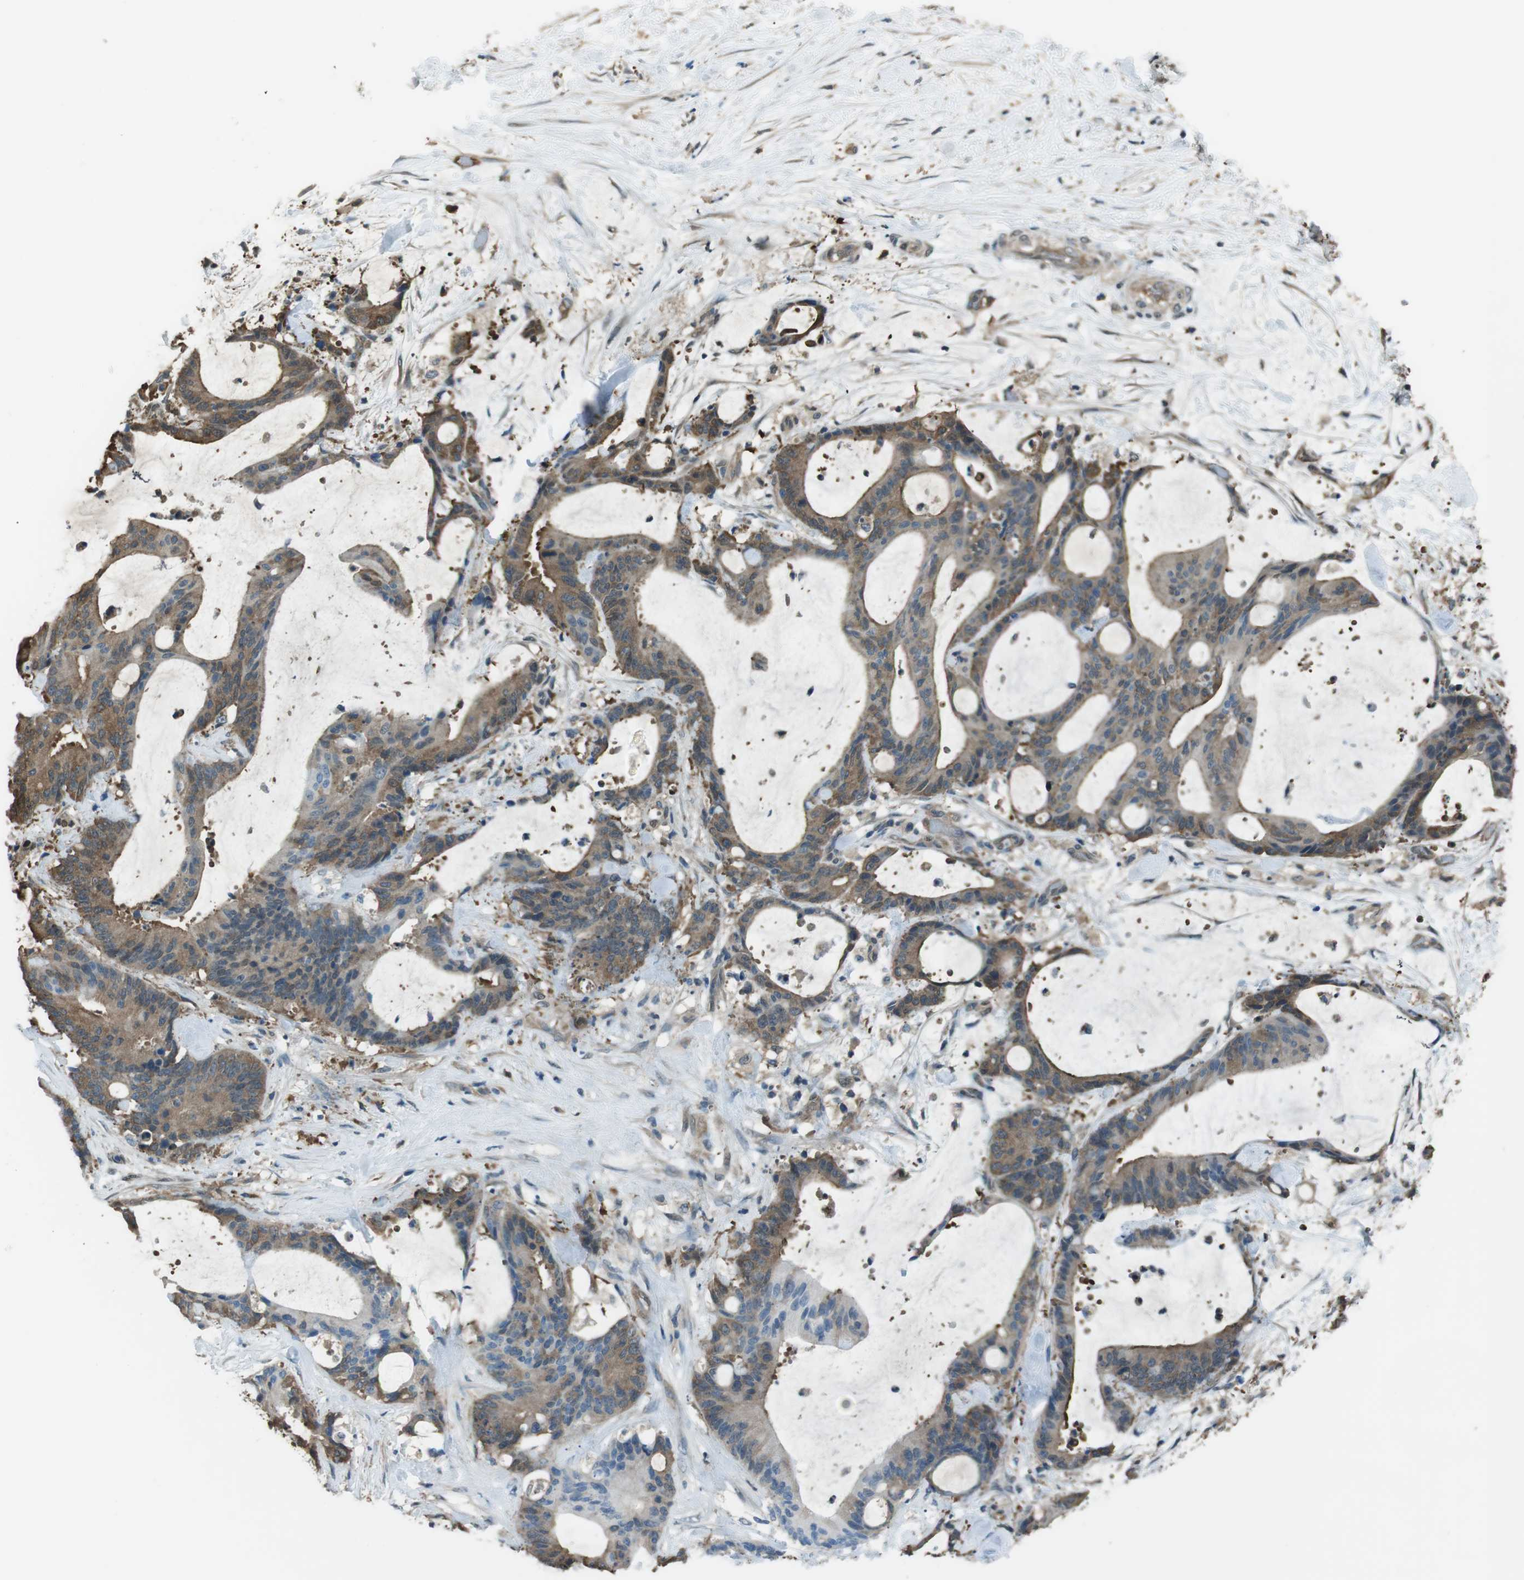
{"staining": {"intensity": "moderate", "quantity": ">75%", "location": "cytoplasmic/membranous,nuclear"}, "tissue": "liver cancer", "cell_type": "Tumor cells", "image_type": "cancer", "snomed": [{"axis": "morphology", "description": "Cholangiocarcinoma"}, {"axis": "topography", "description": "Liver"}], "caption": "There is medium levels of moderate cytoplasmic/membranous and nuclear positivity in tumor cells of cholangiocarcinoma (liver), as demonstrated by immunohistochemical staining (brown color).", "gene": "TWSG1", "patient": {"sex": "female", "age": 73}}